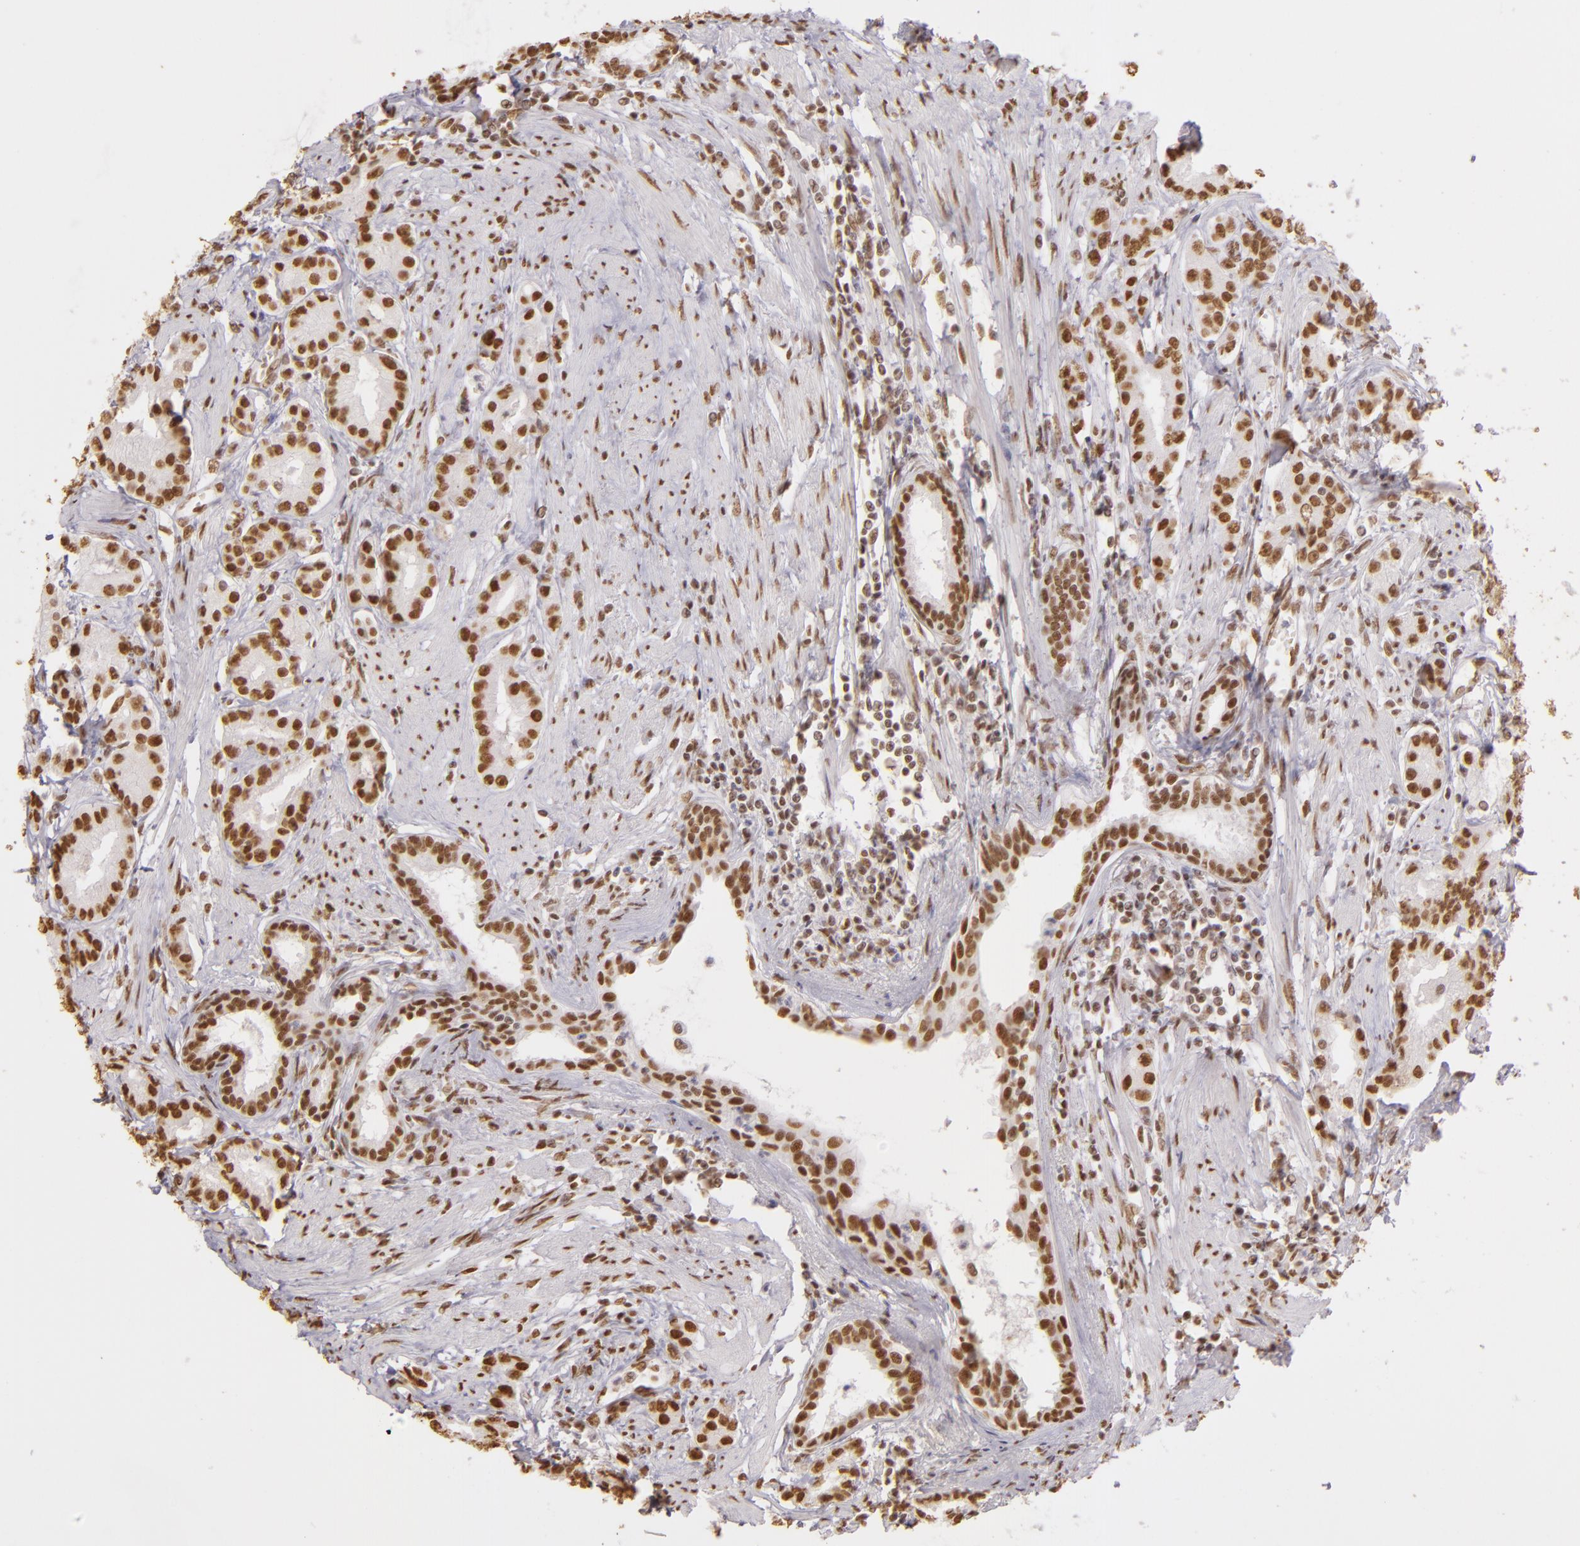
{"staining": {"intensity": "moderate", "quantity": ">75%", "location": "nuclear"}, "tissue": "prostate cancer", "cell_type": "Tumor cells", "image_type": "cancer", "snomed": [{"axis": "morphology", "description": "Adenocarcinoma, Medium grade"}, {"axis": "topography", "description": "Prostate"}], "caption": "There is medium levels of moderate nuclear staining in tumor cells of medium-grade adenocarcinoma (prostate), as demonstrated by immunohistochemical staining (brown color).", "gene": "PAPOLA", "patient": {"sex": "male", "age": 72}}